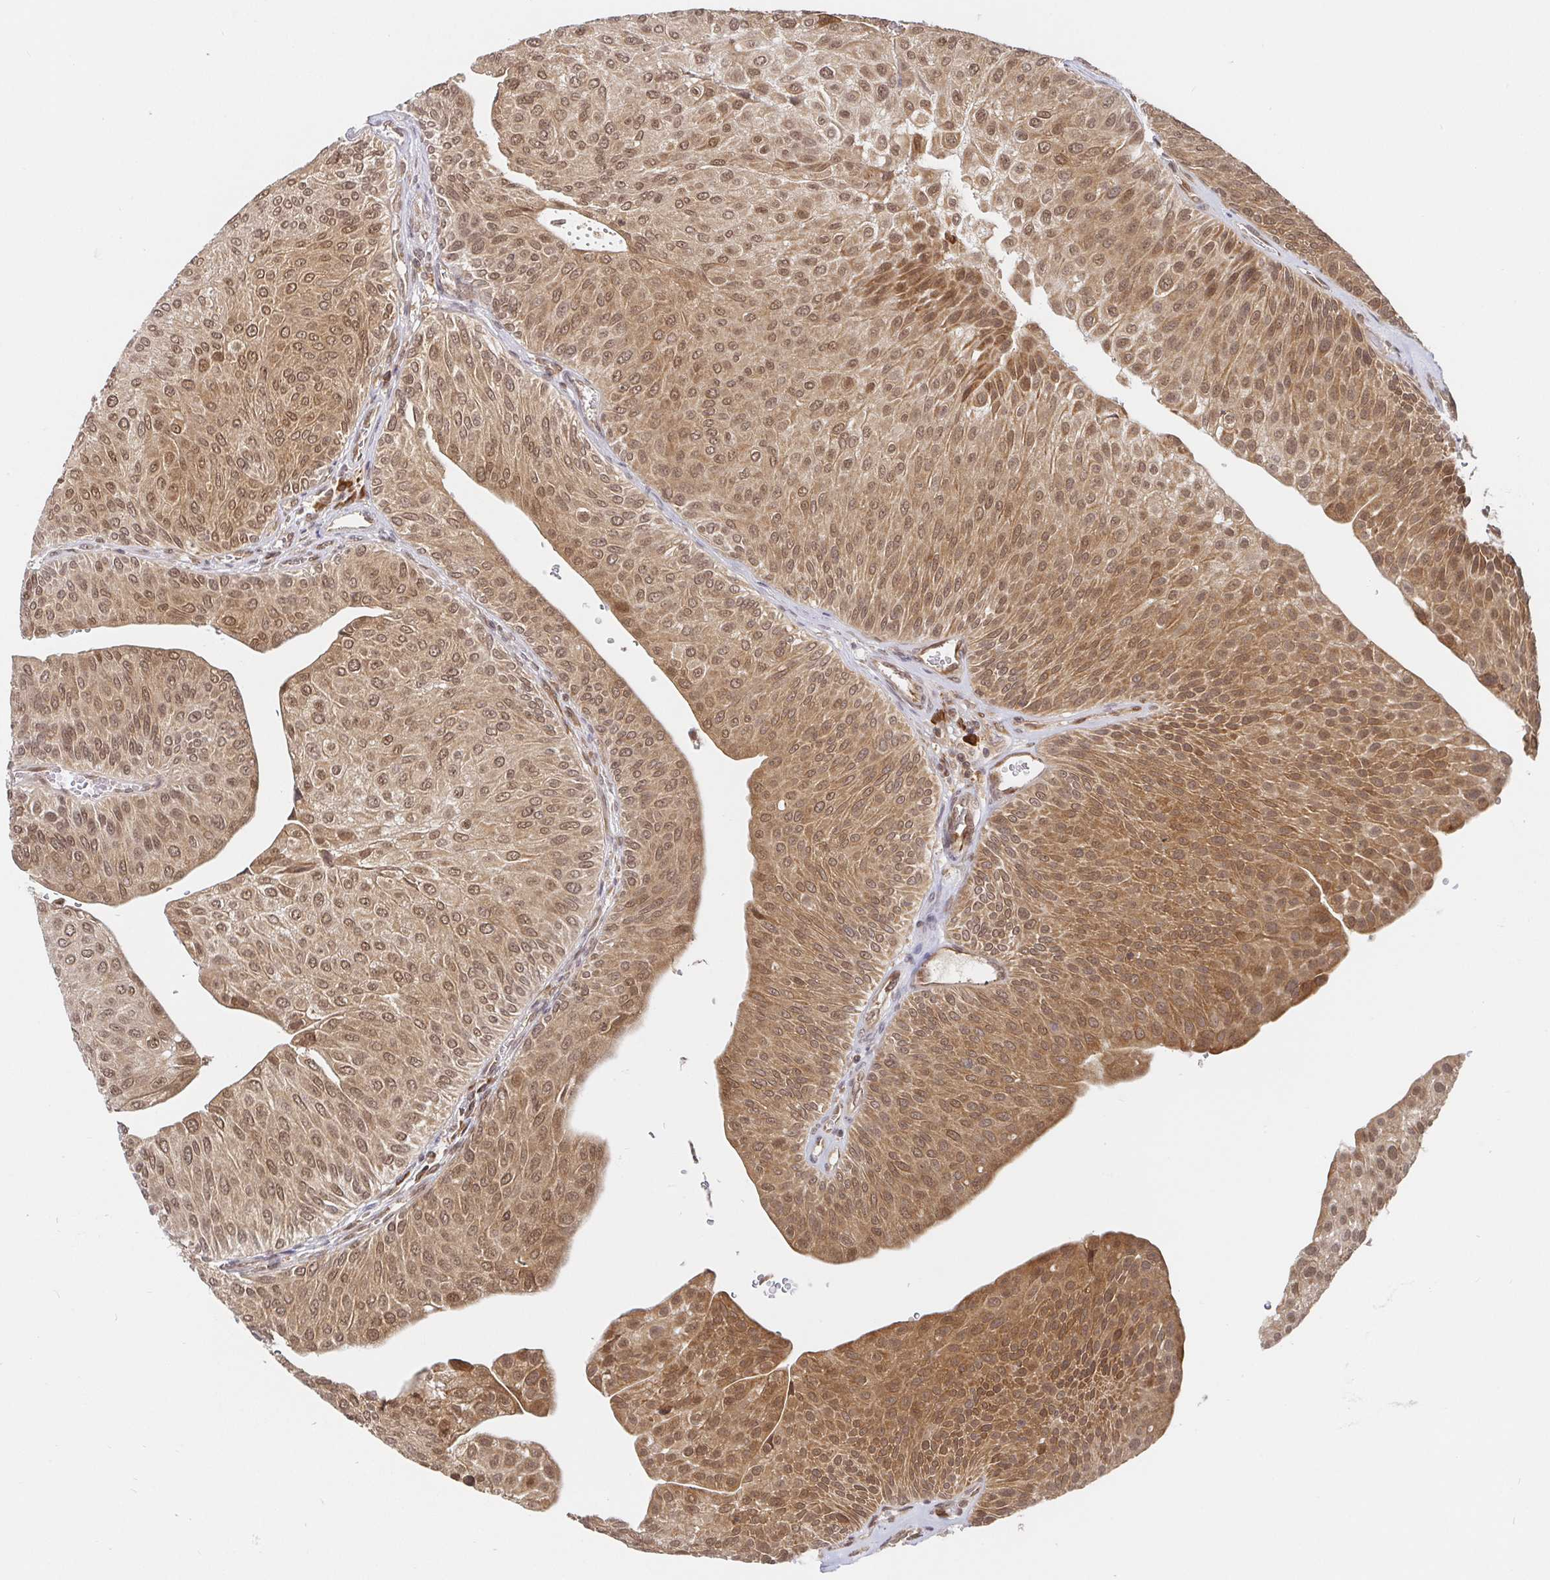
{"staining": {"intensity": "moderate", "quantity": ">75%", "location": "cytoplasmic/membranous,nuclear"}, "tissue": "urothelial cancer", "cell_type": "Tumor cells", "image_type": "cancer", "snomed": [{"axis": "morphology", "description": "Urothelial carcinoma, NOS"}, {"axis": "topography", "description": "Urinary bladder"}], "caption": "Transitional cell carcinoma tissue demonstrates moderate cytoplasmic/membranous and nuclear staining in about >75% of tumor cells", "gene": "ALG1", "patient": {"sex": "male", "age": 67}}